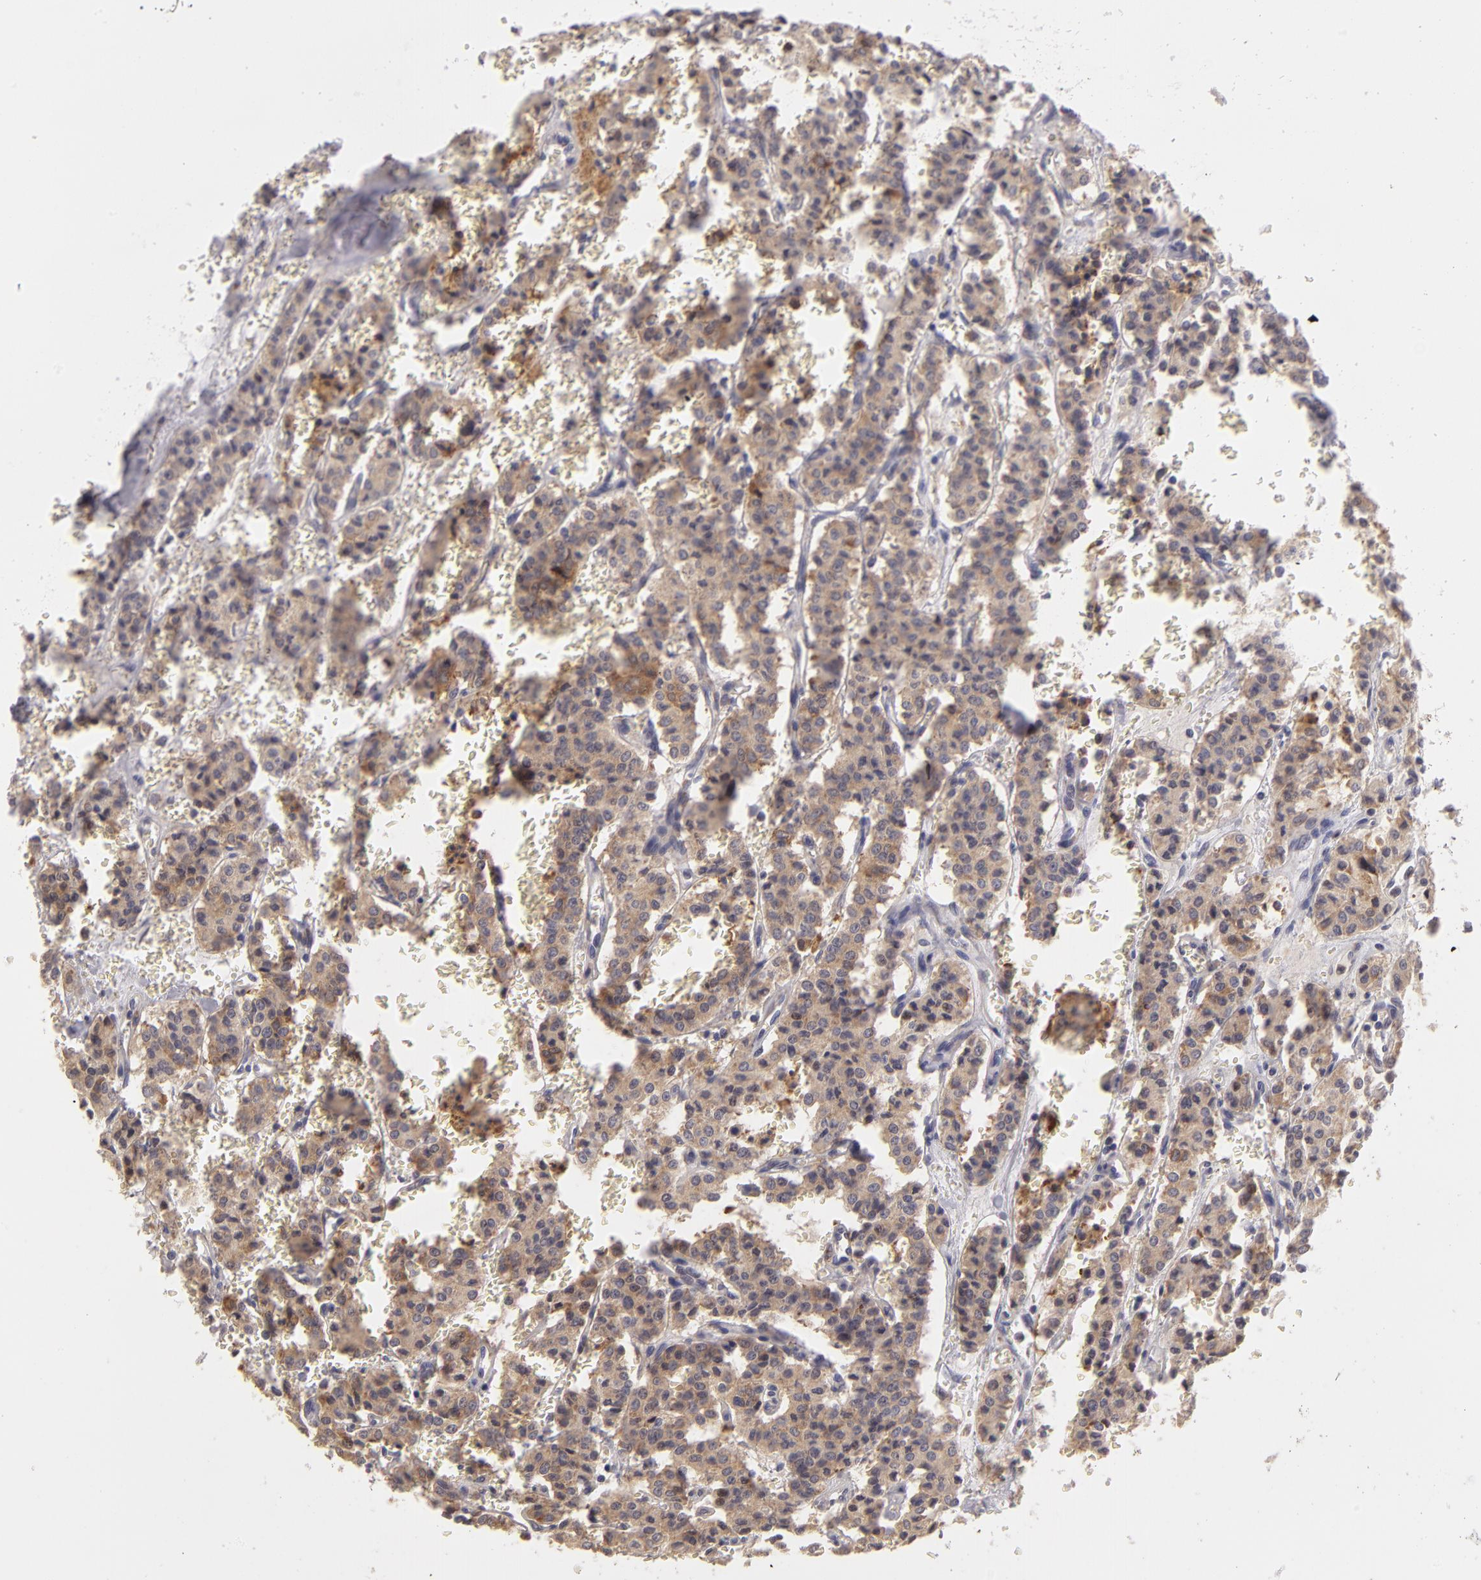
{"staining": {"intensity": "moderate", "quantity": ">75%", "location": "cytoplasmic/membranous"}, "tissue": "carcinoid", "cell_type": "Tumor cells", "image_type": "cancer", "snomed": [{"axis": "morphology", "description": "Carcinoid, malignant, NOS"}, {"axis": "topography", "description": "Bronchus"}], "caption": "Immunohistochemistry (IHC) micrograph of carcinoid (malignant) stained for a protein (brown), which displays medium levels of moderate cytoplasmic/membranous staining in approximately >75% of tumor cells.", "gene": "MTHFD1", "patient": {"sex": "male", "age": 55}}